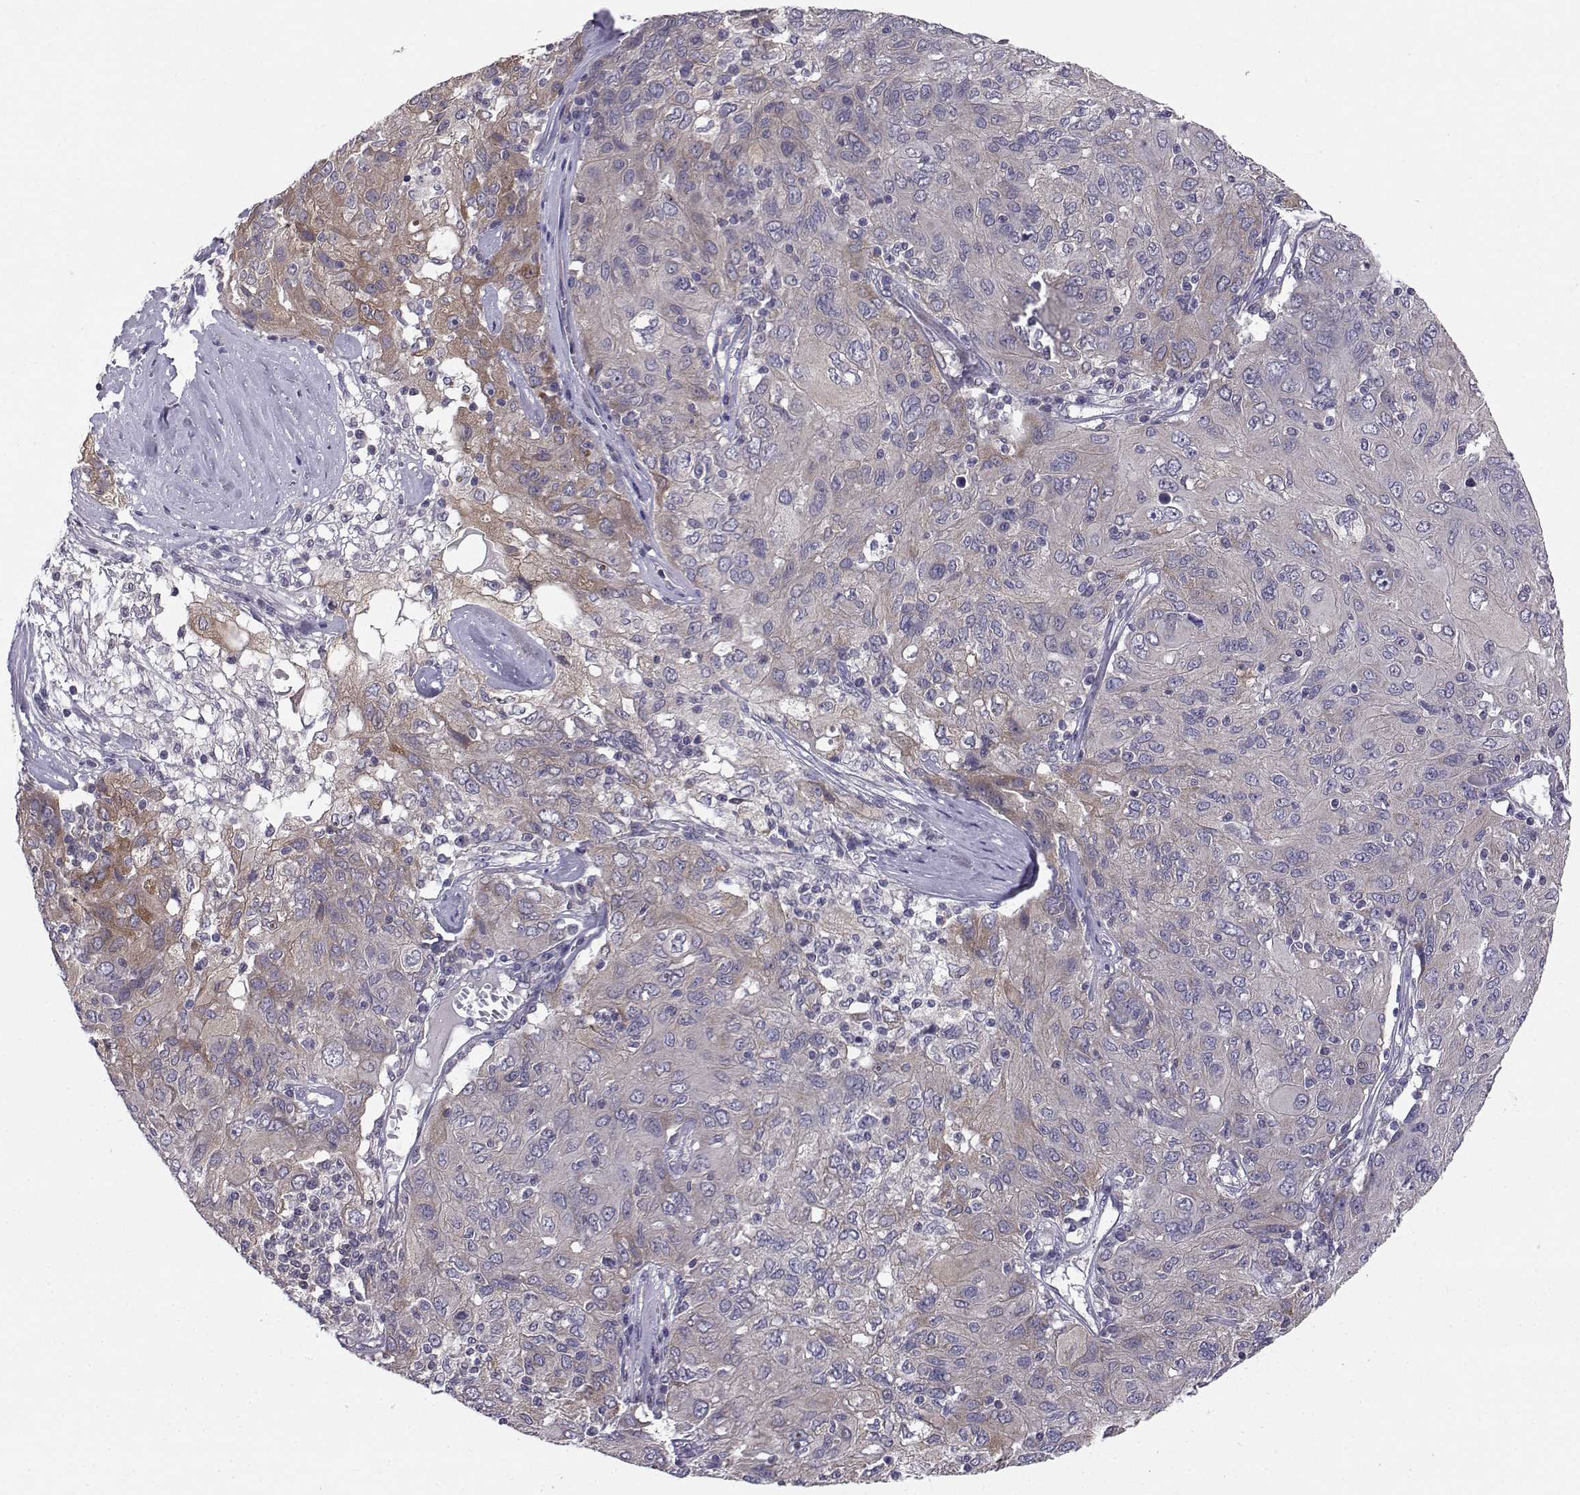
{"staining": {"intensity": "moderate", "quantity": "<25%", "location": "cytoplasmic/membranous"}, "tissue": "ovarian cancer", "cell_type": "Tumor cells", "image_type": "cancer", "snomed": [{"axis": "morphology", "description": "Carcinoma, endometroid"}, {"axis": "topography", "description": "Ovary"}], "caption": "A brown stain labels moderate cytoplasmic/membranous positivity of a protein in human ovarian endometroid carcinoma tumor cells.", "gene": "PEX5L", "patient": {"sex": "female", "age": 50}}